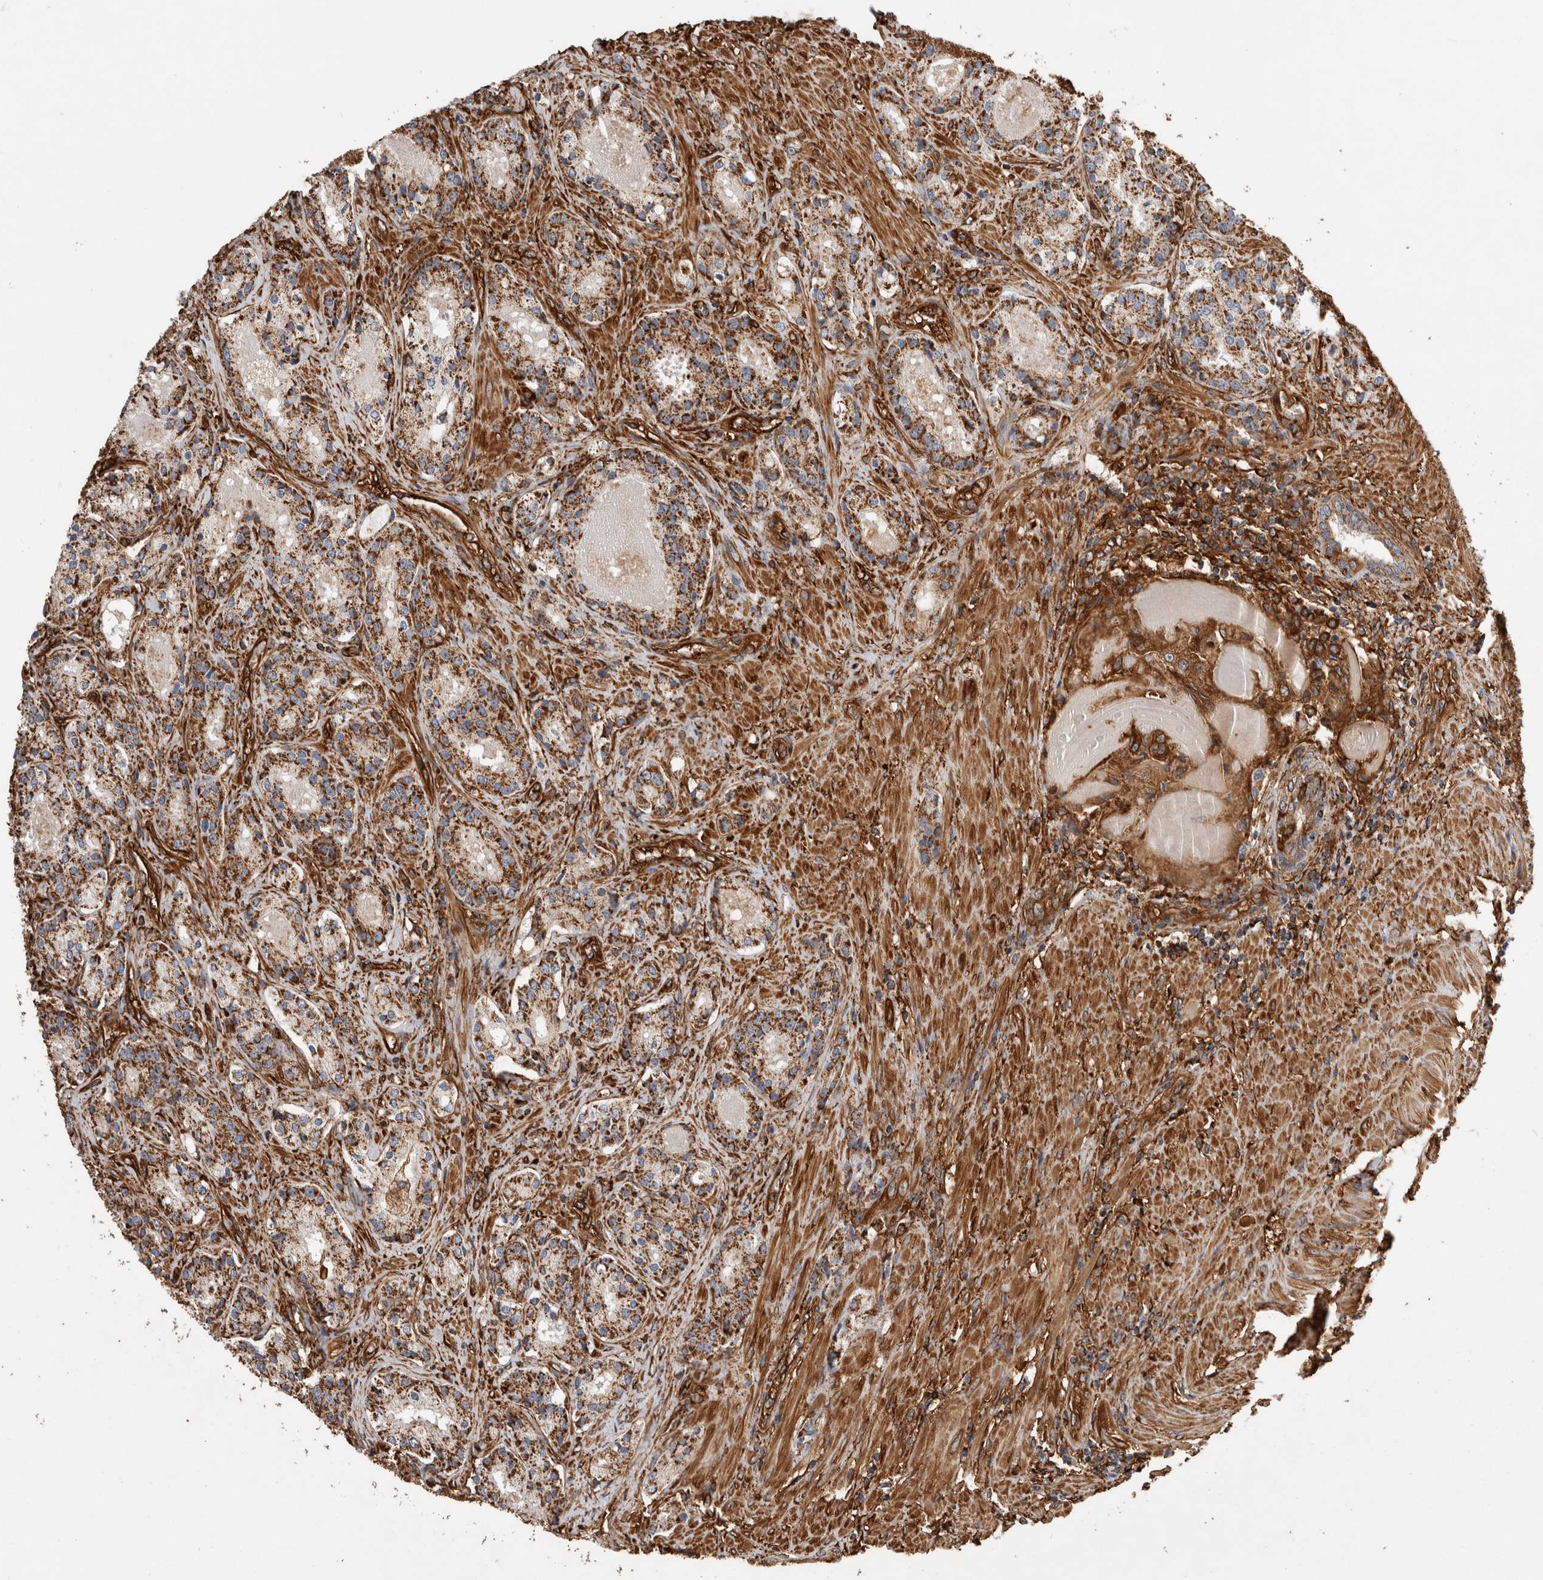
{"staining": {"intensity": "moderate", "quantity": ">75%", "location": "cytoplasmic/membranous"}, "tissue": "prostate cancer", "cell_type": "Tumor cells", "image_type": "cancer", "snomed": [{"axis": "morphology", "description": "Adenocarcinoma, High grade"}, {"axis": "topography", "description": "Prostate"}], "caption": "Moderate cytoplasmic/membranous staining for a protein is identified in approximately >75% of tumor cells of prostate adenocarcinoma (high-grade) using immunohistochemistry.", "gene": "ZNF397", "patient": {"sex": "male", "age": 60}}